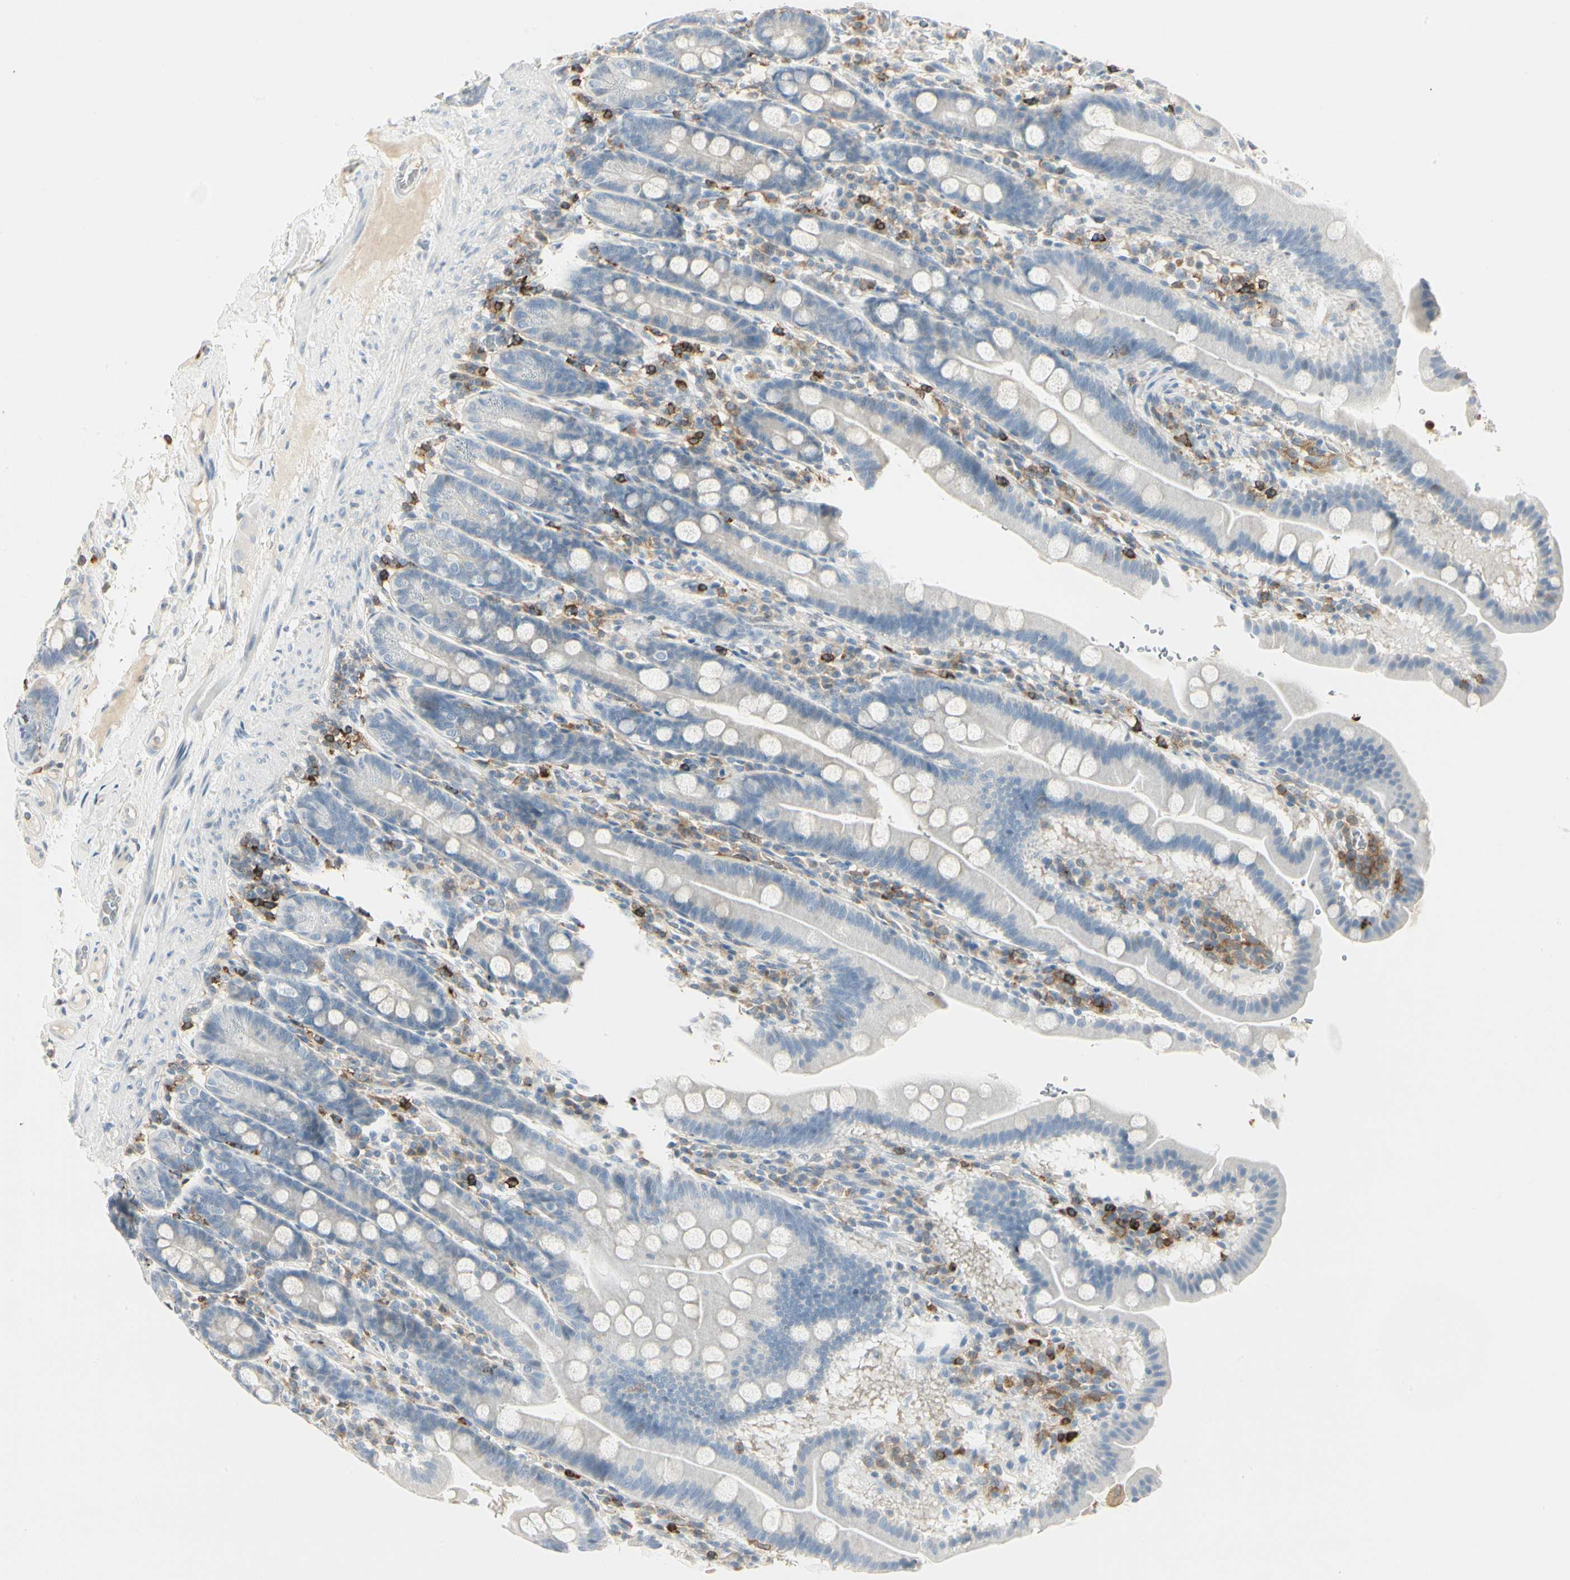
{"staining": {"intensity": "negative", "quantity": "none", "location": "none"}, "tissue": "duodenum", "cell_type": "Glandular cells", "image_type": "normal", "snomed": [{"axis": "morphology", "description": "Normal tissue, NOS"}, {"axis": "topography", "description": "Duodenum"}], "caption": "DAB (3,3'-diaminobenzidine) immunohistochemical staining of benign human duodenum exhibits no significant staining in glandular cells.", "gene": "ITGB2", "patient": {"sex": "male", "age": 50}}